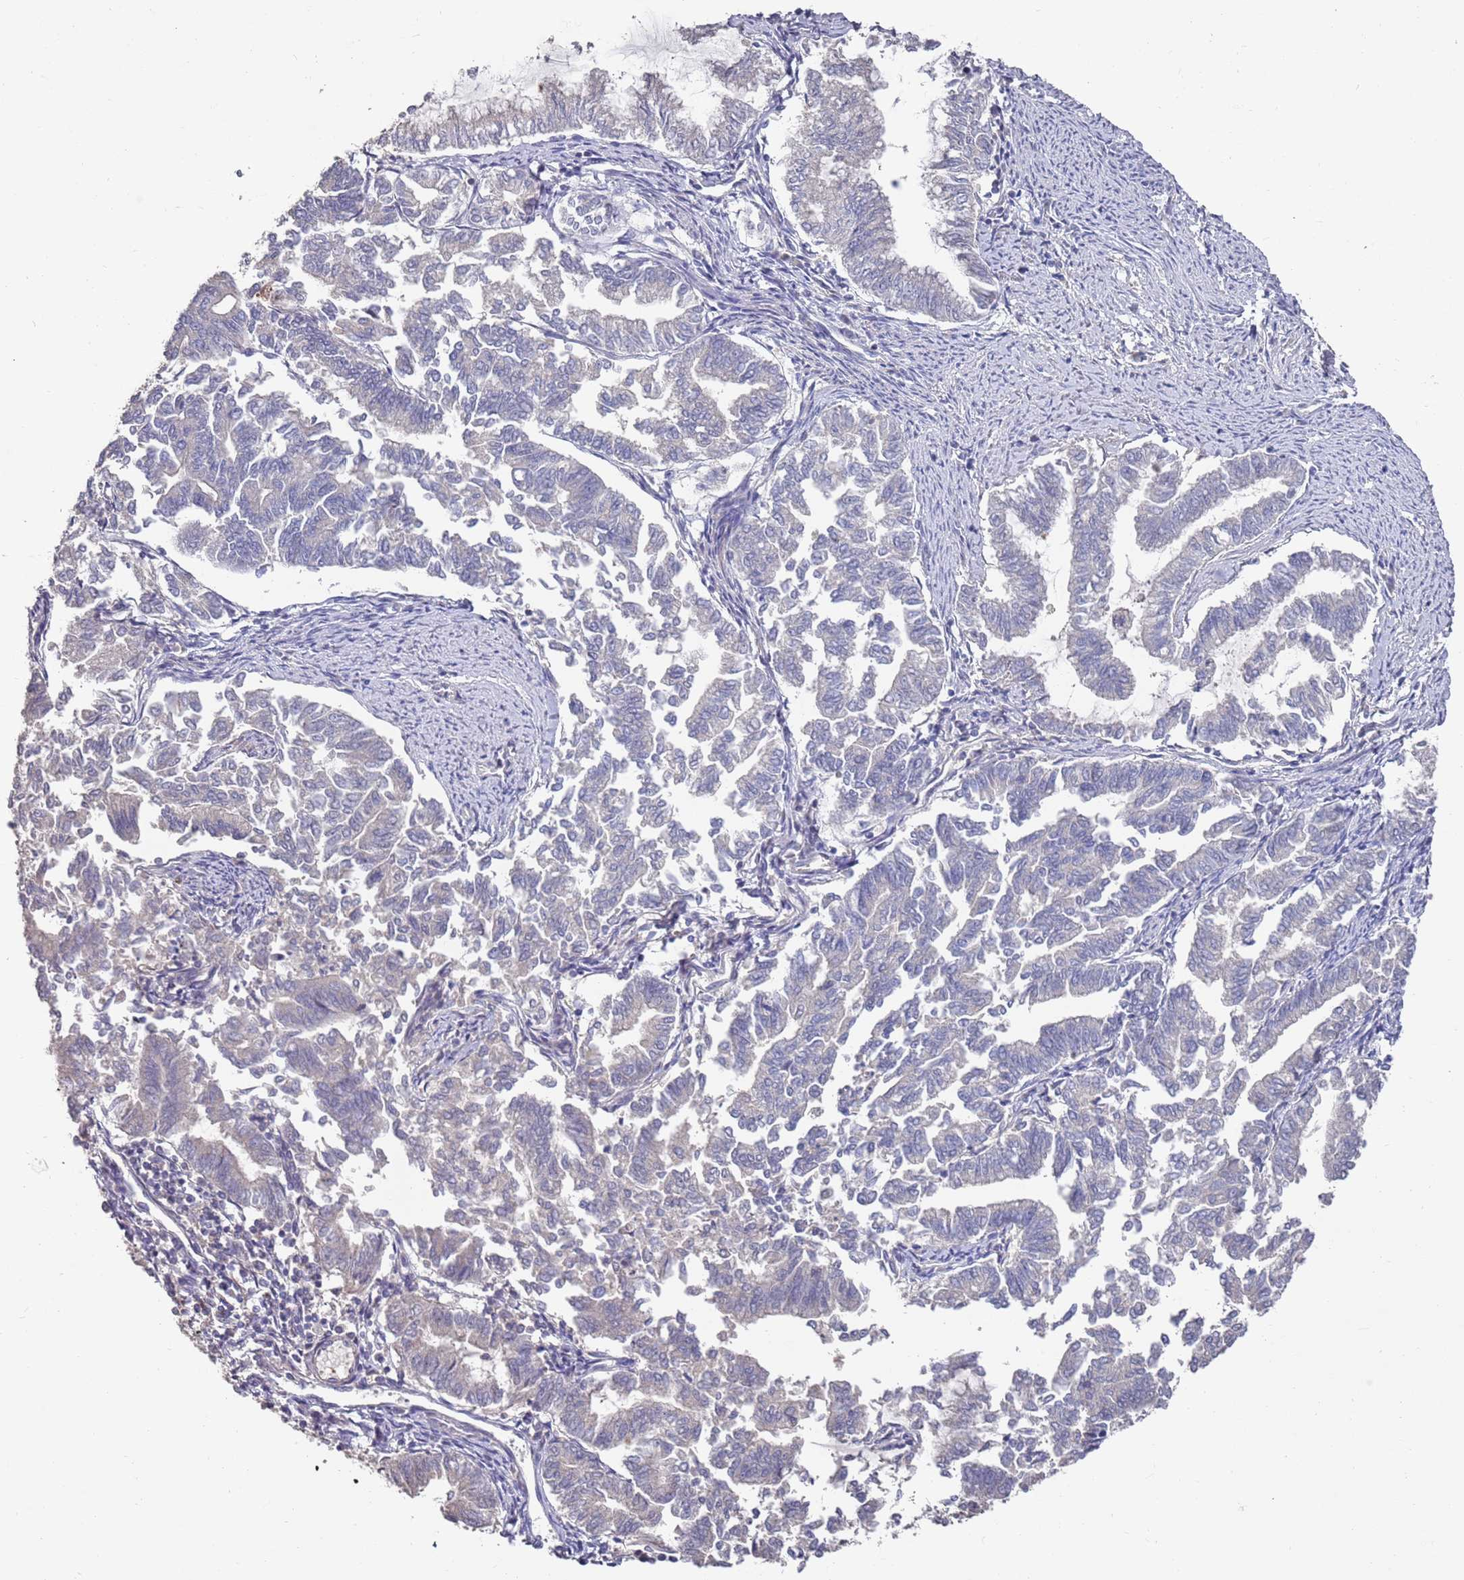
{"staining": {"intensity": "negative", "quantity": "none", "location": "none"}, "tissue": "endometrial cancer", "cell_type": "Tumor cells", "image_type": "cancer", "snomed": [{"axis": "morphology", "description": "Adenocarcinoma, NOS"}, {"axis": "topography", "description": "Endometrium"}], "caption": "This is an immunohistochemistry (IHC) histopathology image of adenocarcinoma (endometrial). There is no expression in tumor cells.", "gene": "LACC1", "patient": {"sex": "female", "age": 79}}